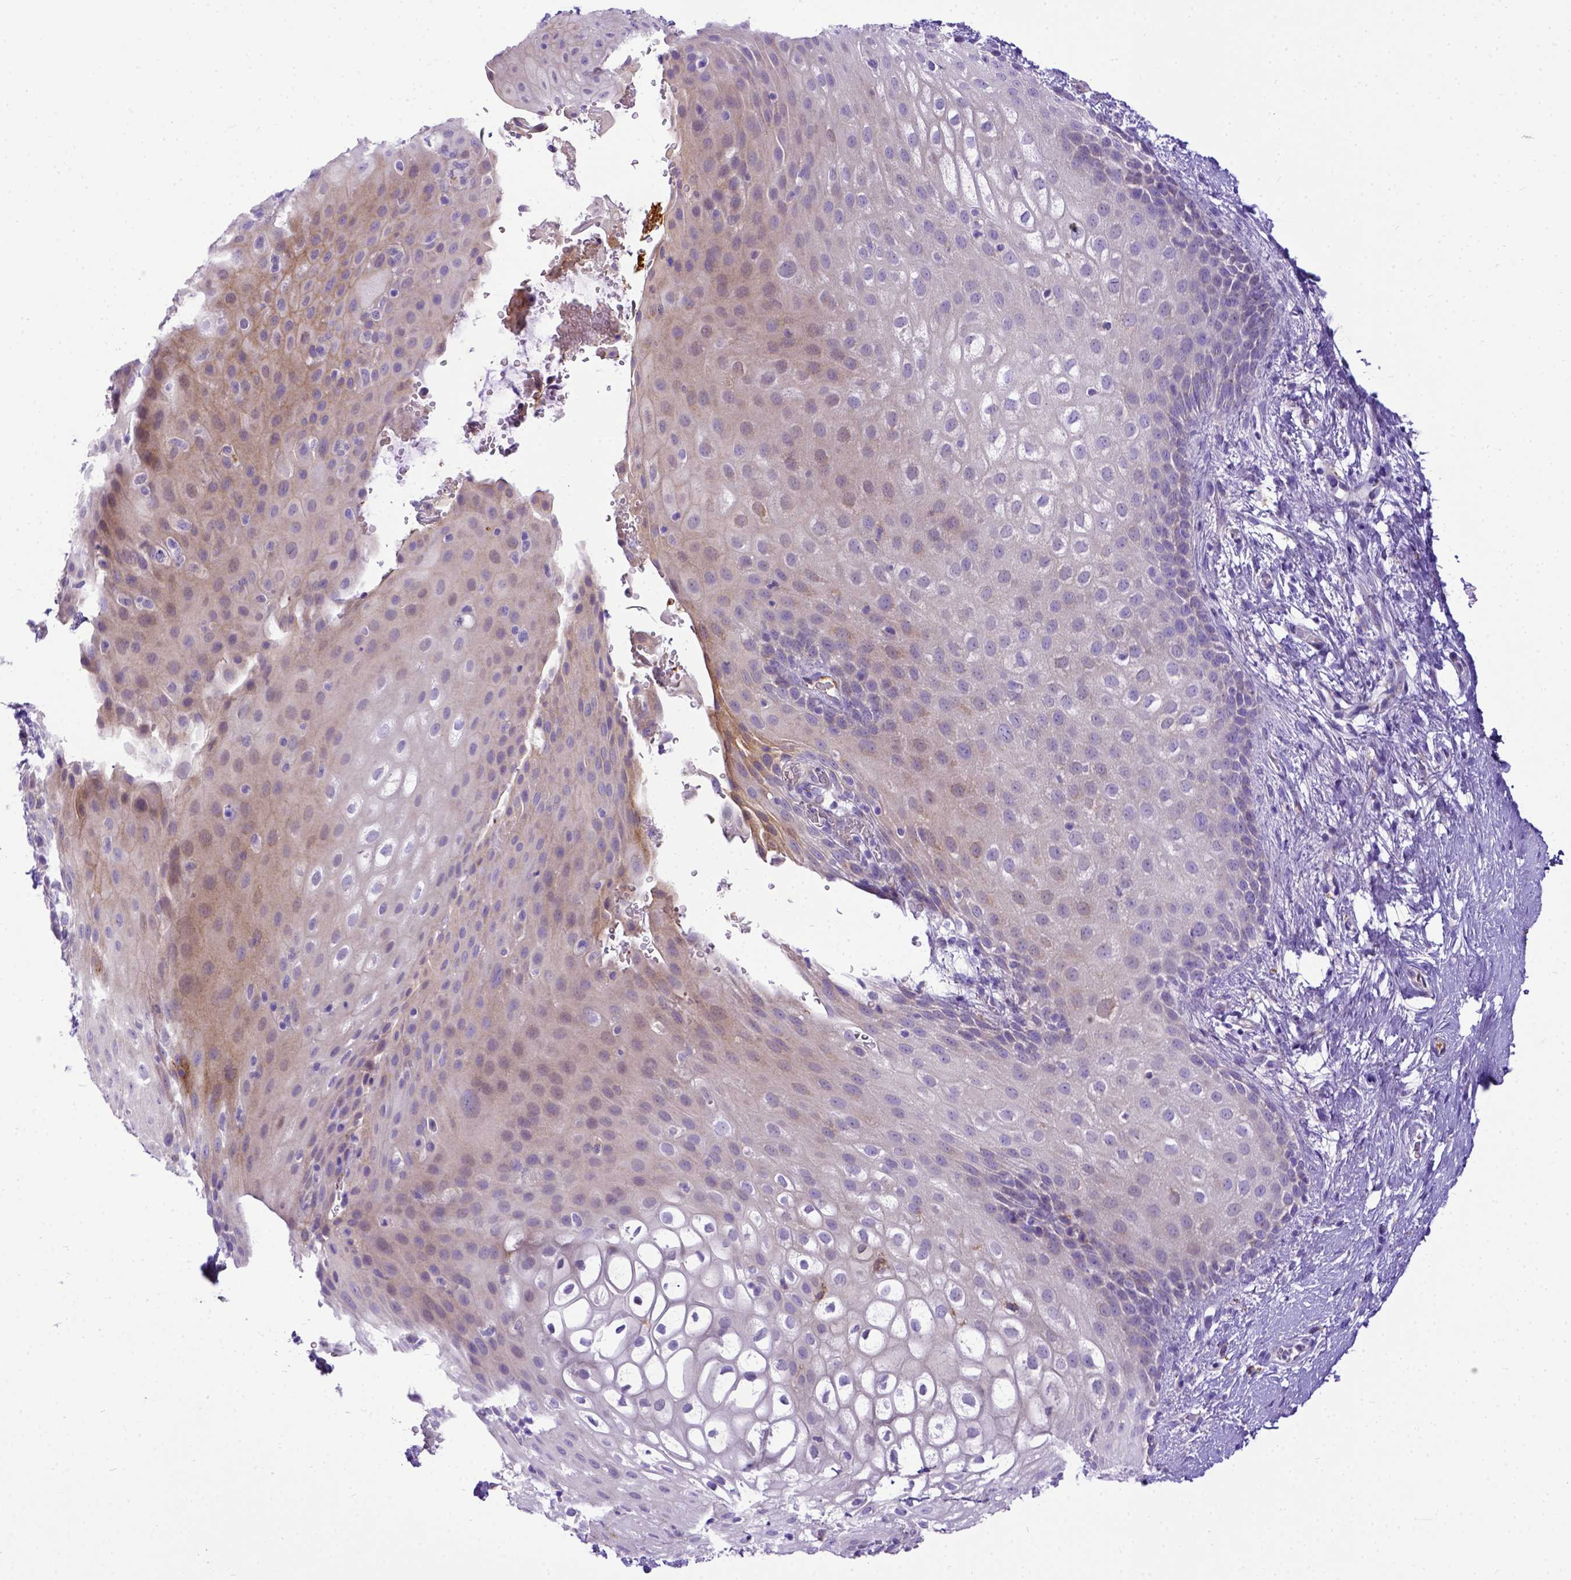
{"staining": {"intensity": "negative", "quantity": "none", "location": "none"}, "tissue": "skin", "cell_type": "Epidermal cells", "image_type": "normal", "snomed": [{"axis": "morphology", "description": "Normal tissue, NOS"}, {"axis": "topography", "description": "Anal"}], "caption": "DAB immunohistochemical staining of unremarkable skin exhibits no significant positivity in epidermal cells.", "gene": "CFAP300", "patient": {"sex": "female", "age": 46}}